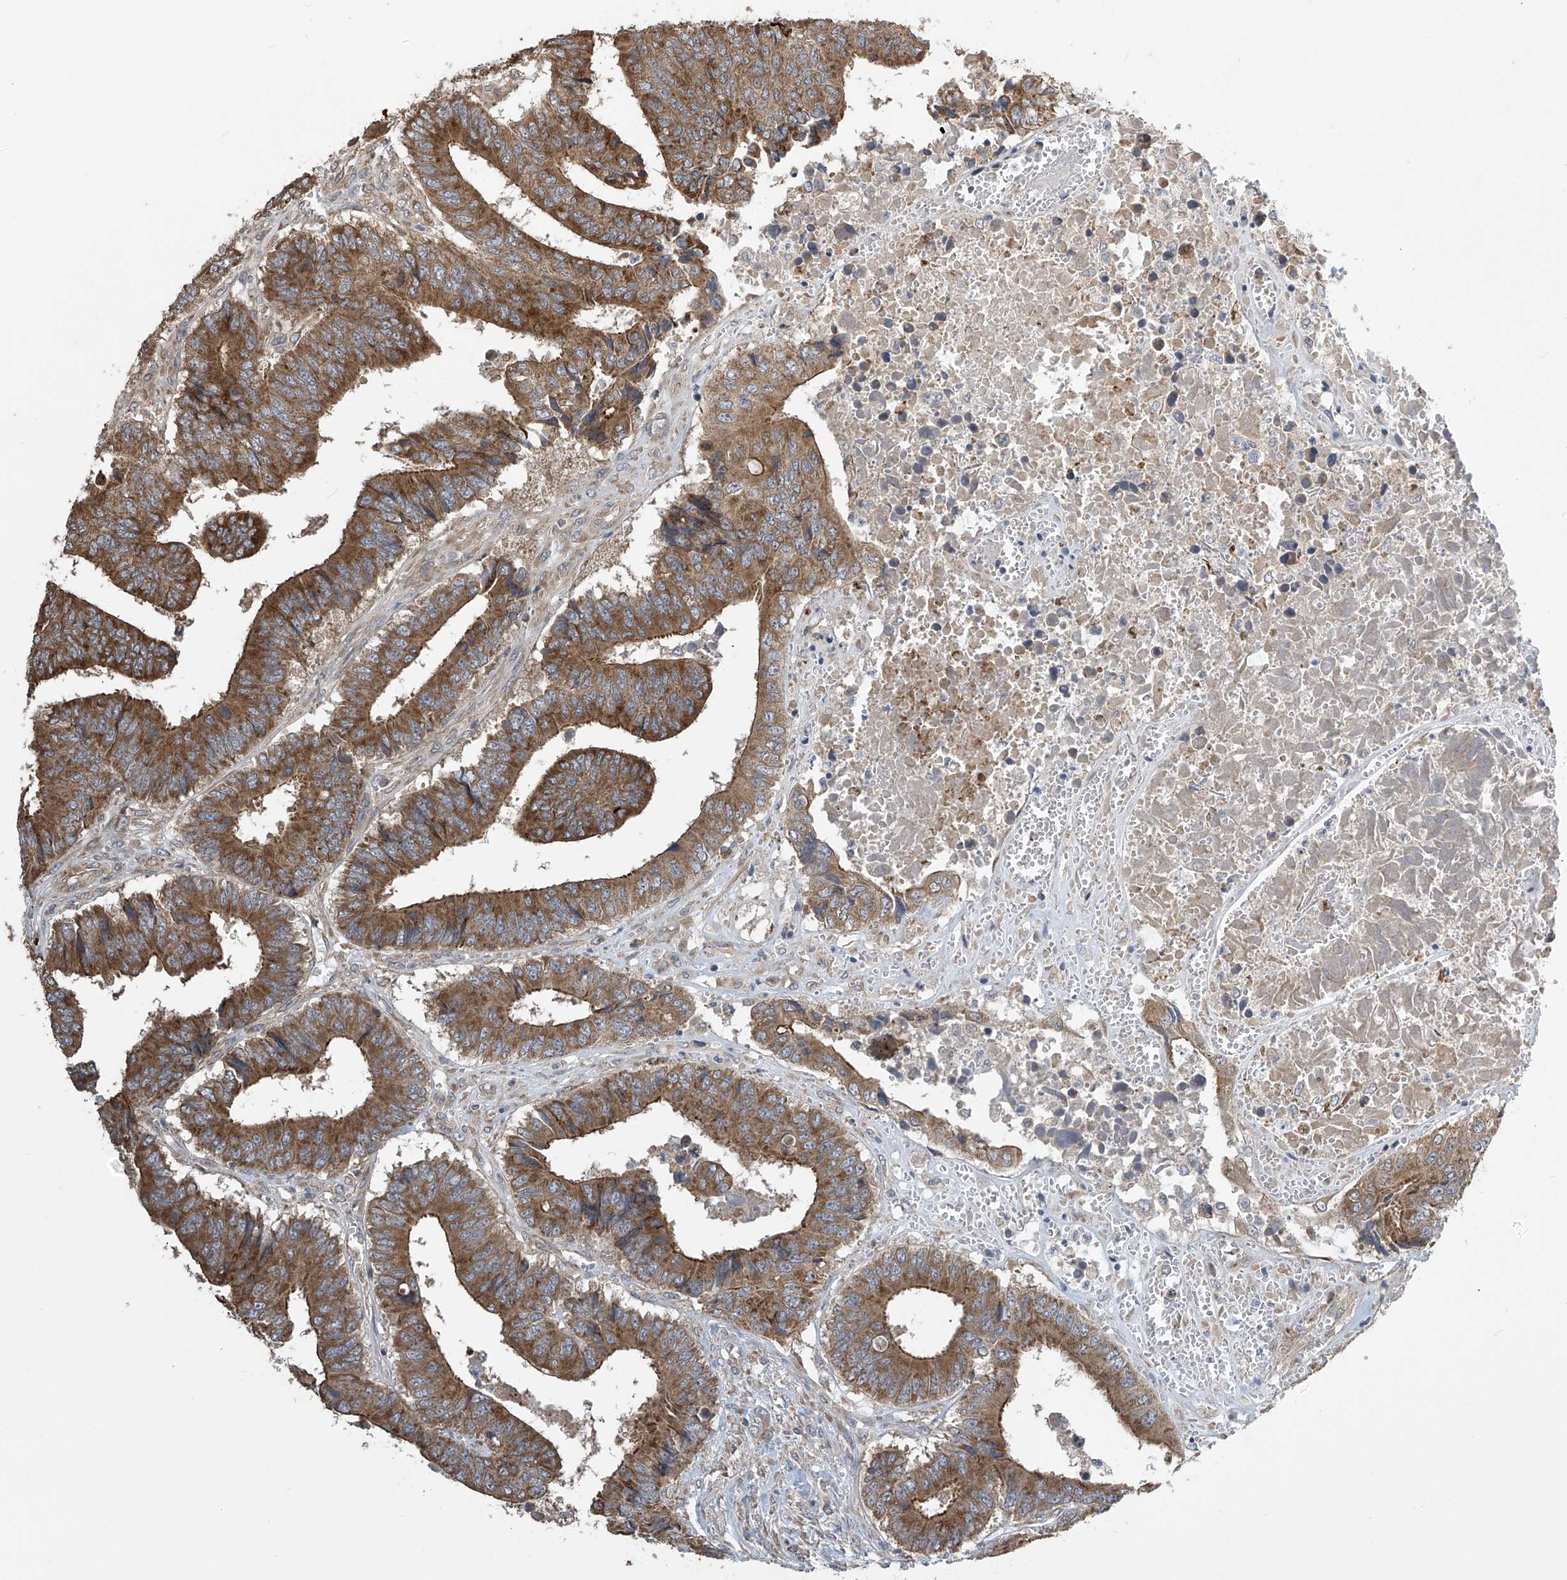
{"staining": {"intensity": "moderate", "quantity": ">75%", "location": "cytoplasmic/membranous"}, "tissue": "colorectal cancer", "cell_type": "Tumor cells", "image_type": "cancer", "snomed": [{"axis": "morphology", "description": "Adenocarcinoma, NOS"}, {"axis": "topography", "description": "Rectum"}], "caption": "Colorectal cancer (adenocarcinoma) tissue shows moderate cytoplasmic/membranous positivity in about >75% of tumor cells", "gene": "PNPT1", "patient": {"sex": "male", "age": 84}}